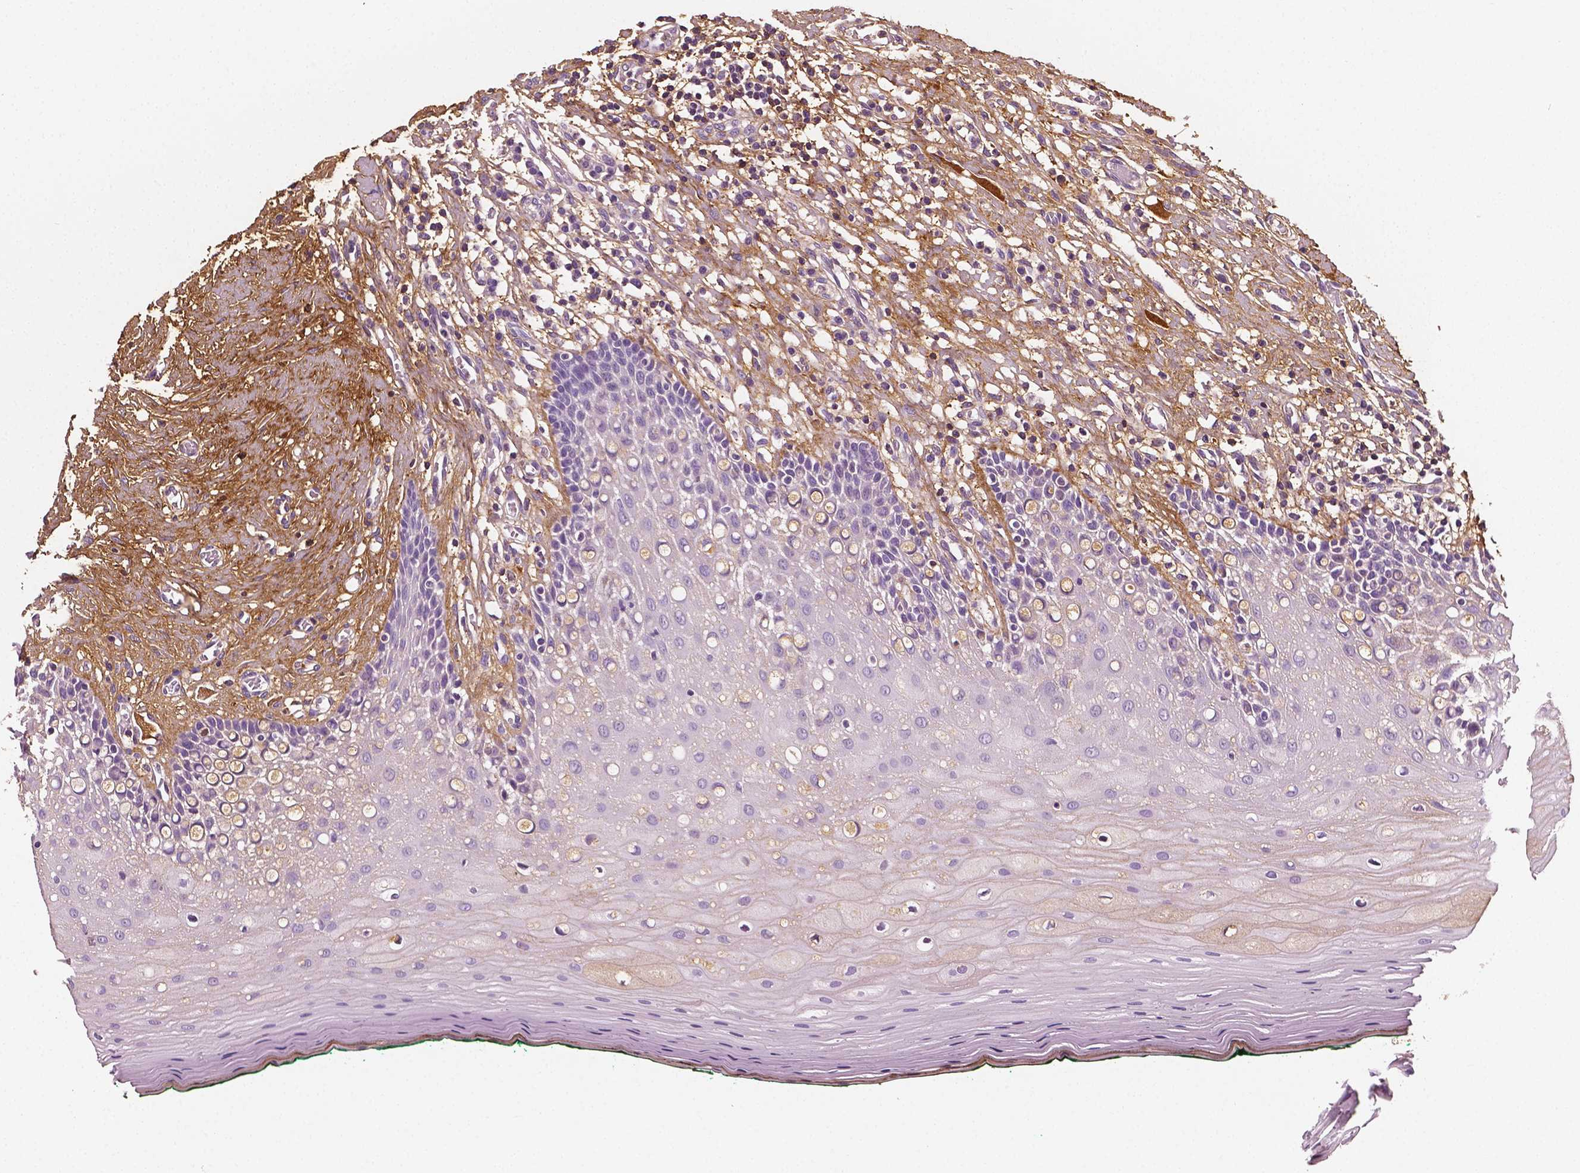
{"staining": {"intensity": "negative", "quantity": "none", "location": "none"}, "tissue": "oral mucosa", "cell_type": "Squamous epithelial cells", "image_type": "normal", "snomed": [{"axis": "morphology", "description": "Normal tissue, NOS"}, {"axis": "topography", "description": "Oral tissue"}], "caption": "Image shows no significant protein staining in squamous epithelial cells of benign oral mucosa. (Stains: DAB (3,3'-diaminobenzidine) IHC with hematoxylin counter stain, Microscopy: brightfield microscopy at high magnification).", "gene": "FBLN1", "patient": {"sex": "female", "age": 83}}